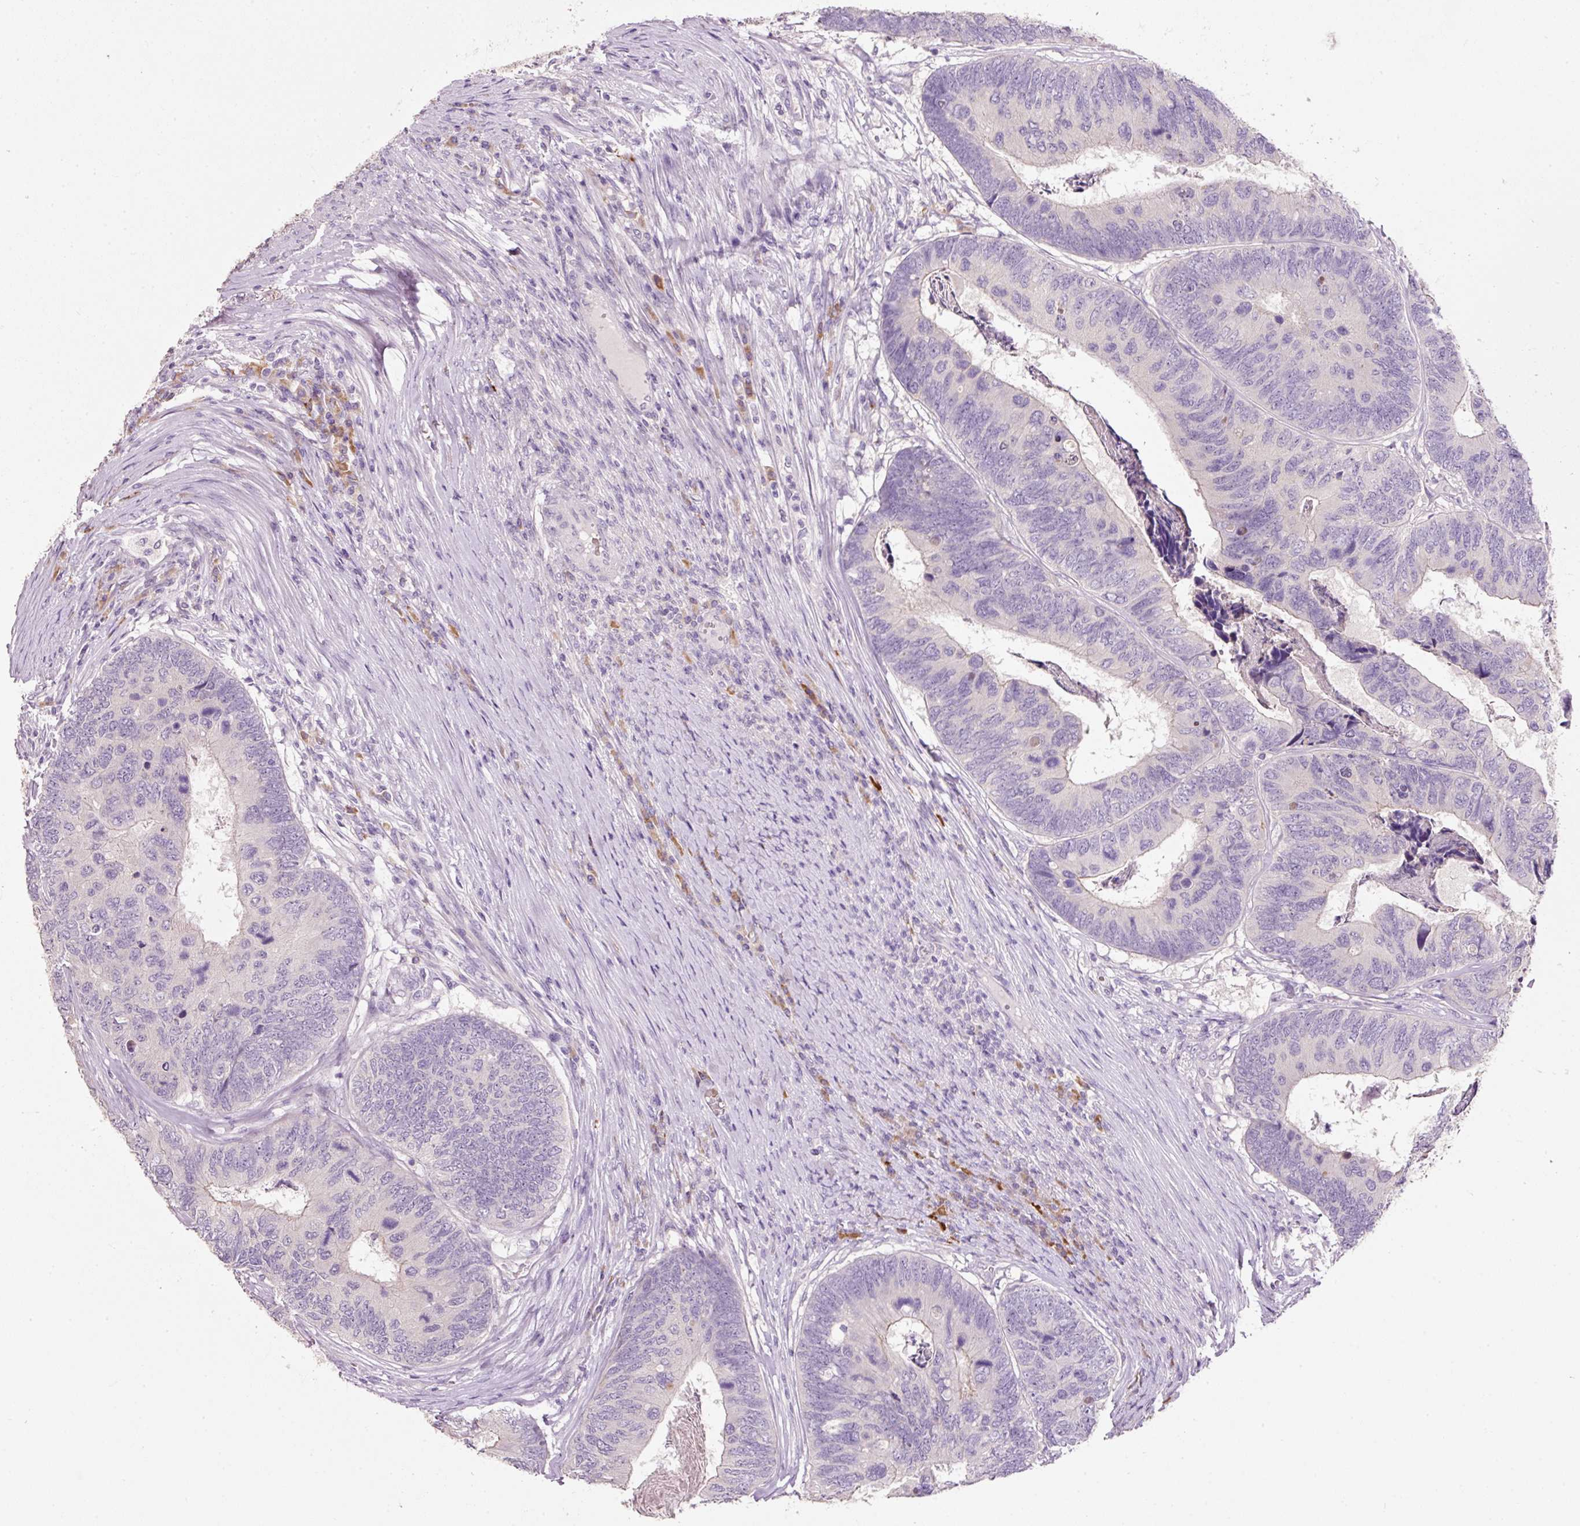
{"staining": {"intensity": "negative", "quantity": "none", "location": "none"}, "tissue": "colorectal cancer", "cell_type": "Tumor cells", "image_type": "cancer", "snomed": [{"axis": "morphology", "description": "Adenocarcinoma, NOS"}, {"axis": "topography", "description": "Colon"}], "caption": "The histopathology image exhibits no staining of tumor cells in colorectal cancer (adenocarcinoma). The staining is performed using DAB brown chromogen with nuclei counter-stained in using hematoxylin.", "gene": "TENT5C", "patient": {"sex": "female", "age": 67}}